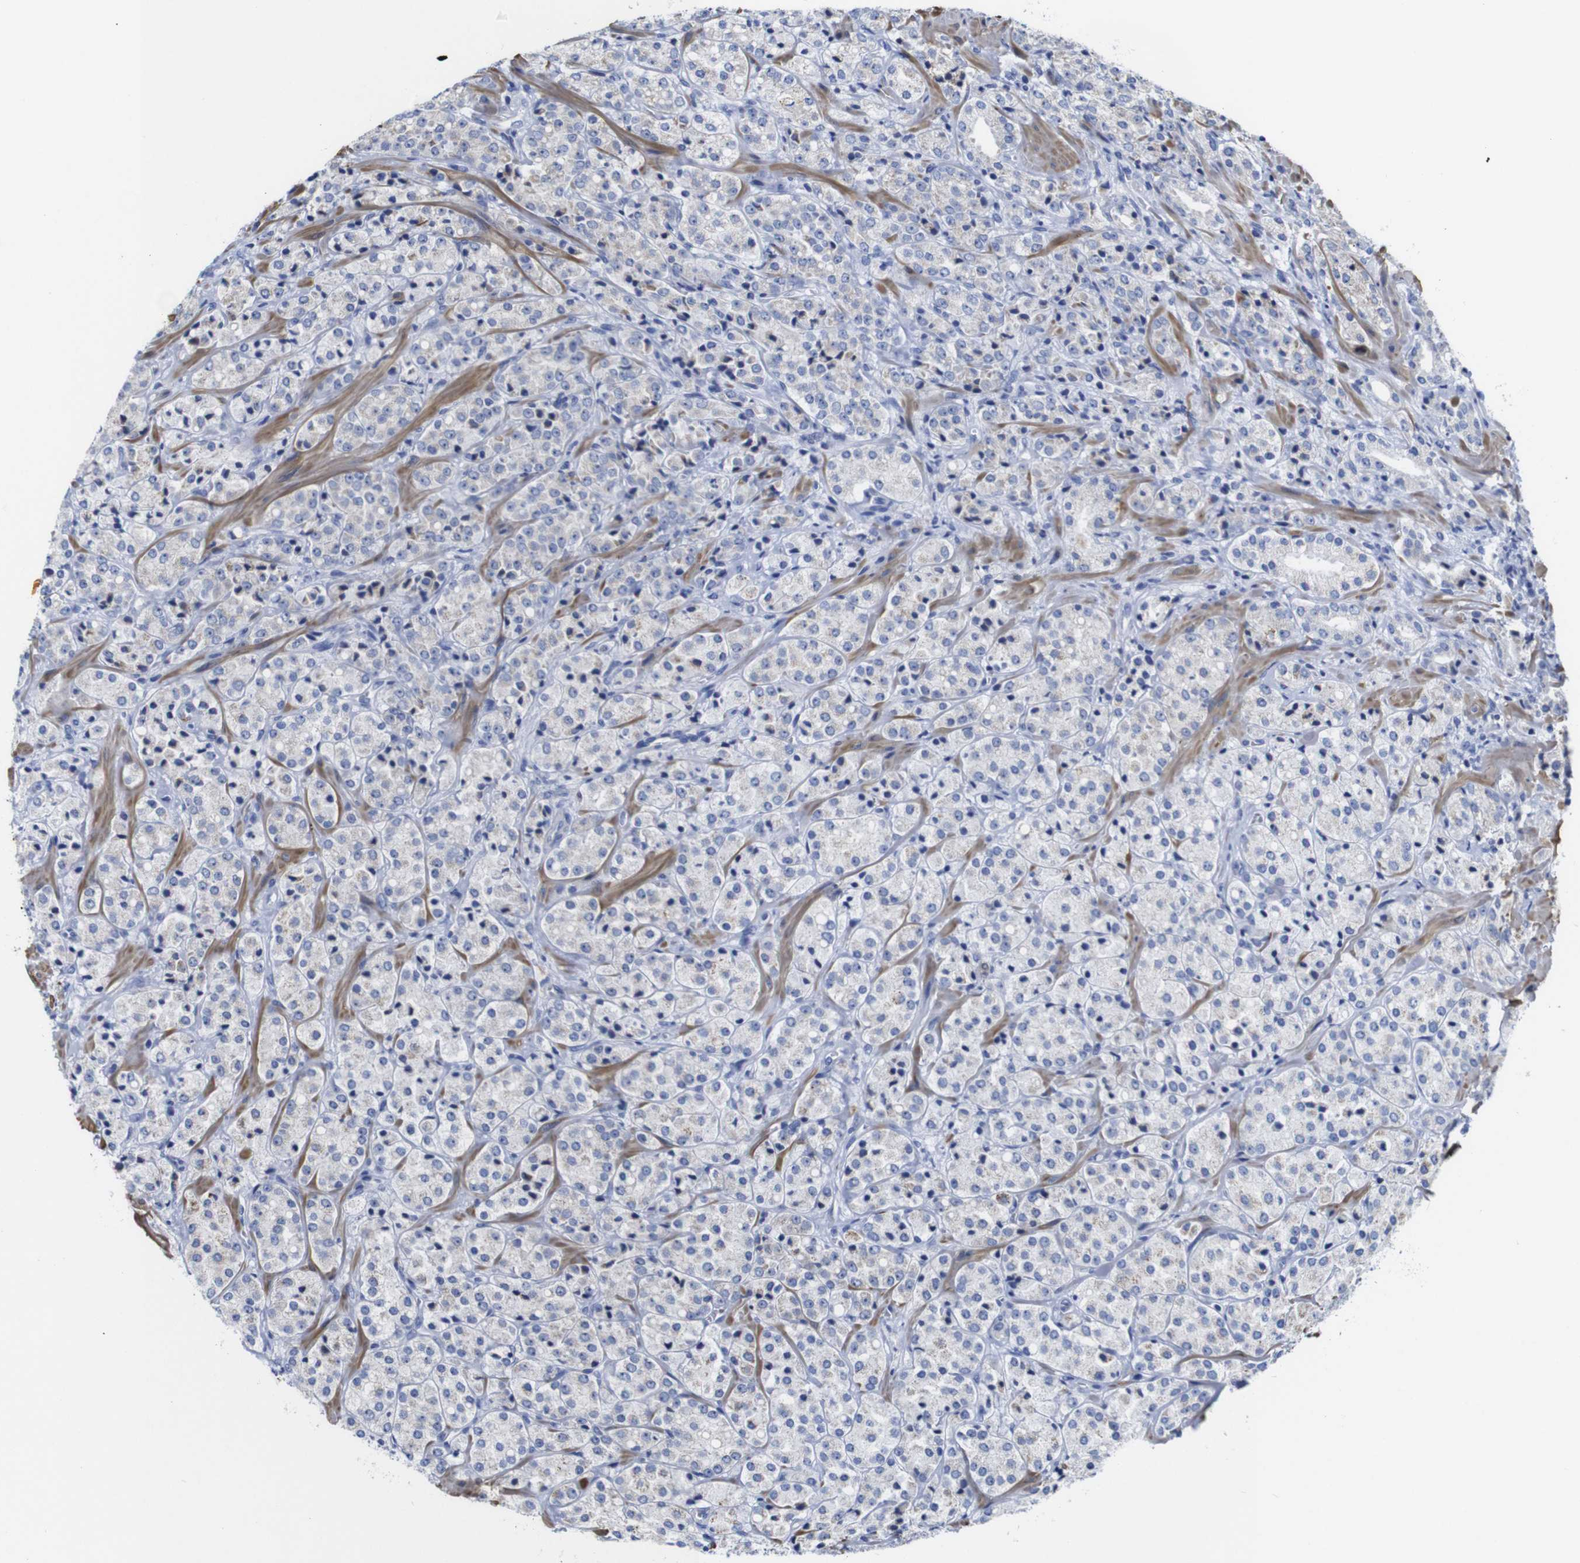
{"staining": {"intensity": "negative", "quantity": "none", "location": "none"}, "tissue": "prostate cancer", "cell_type": "Tumor cells", "image_type": "cancer", "snomed": [{"axis": "morphology", "description": "Adenocarcinoma, High grade"}, {"axis": "topography", "description": "Prostate"}], "caption": "Immunohistochemistry micrograph of neoplastic tissue: human prostate high-grade adenocarcinoma stained with DAB (3,3'-diaminobenzidine) demonstrates no significant protein expression in tumor cells.", "gene": "LRRC55", "patient": {"sex": "male", "age": 64}}